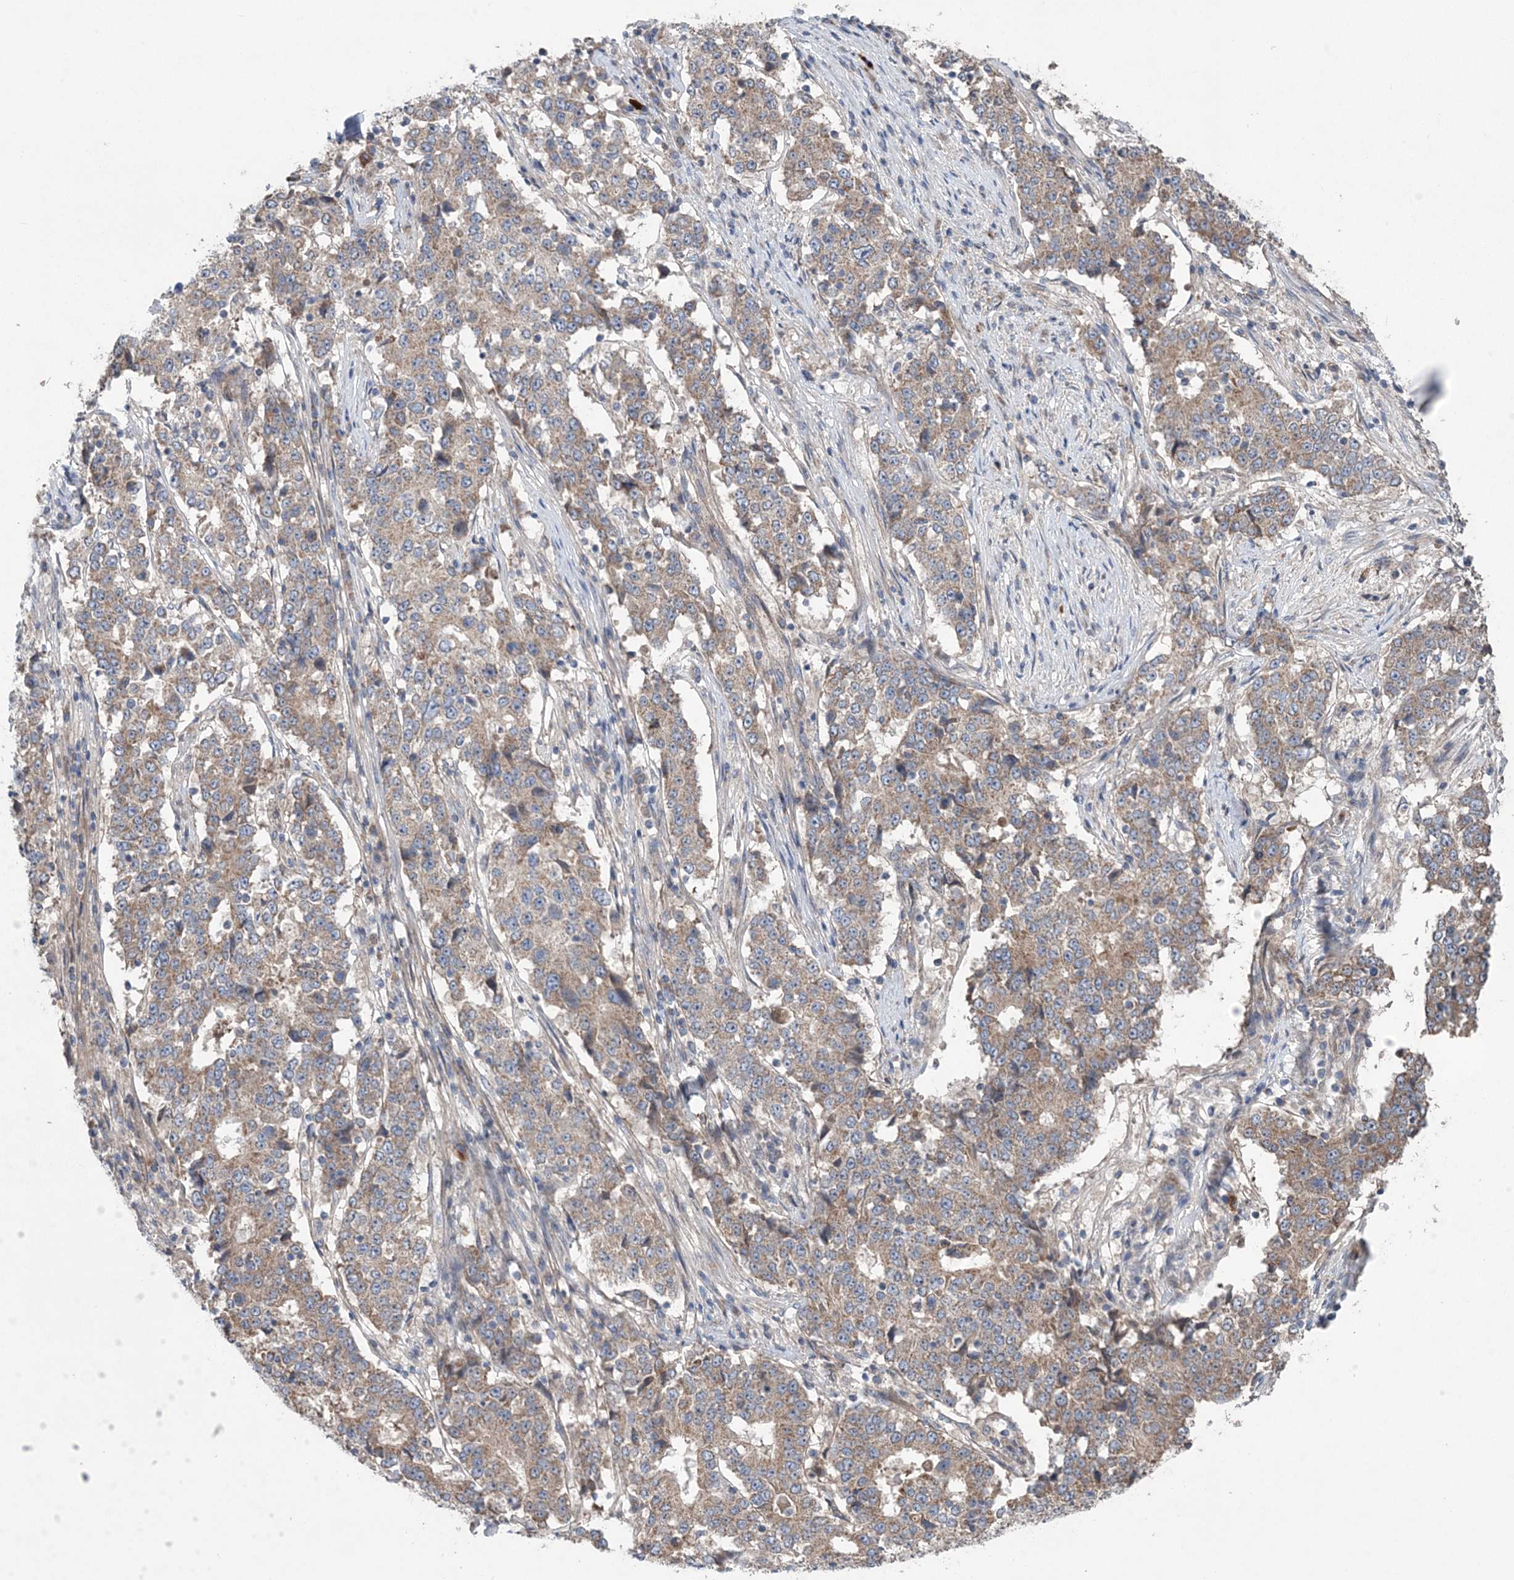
{"staining": {"intensity": "weak", "quantity": ">75%", "location": "cytoplasmic/membranous"}, "tissue": "stomach cancer", "cell_type": "Tumor cells", "image_type": "cancer", "snomed": [{"axis": "morphology", "description": "Adenocarcinoma, NOS"}, {"axis": "topography", "description": "Stomach"}], "caption": "About >75% of tumor cells in adenocarcinoma (stomach) show weak cytoplasmic/membranous protein expression as visualized by brown immunohistochemical staining.", "gene": "MTRF1L", "patient": {"sex": "male", "age": 59}}